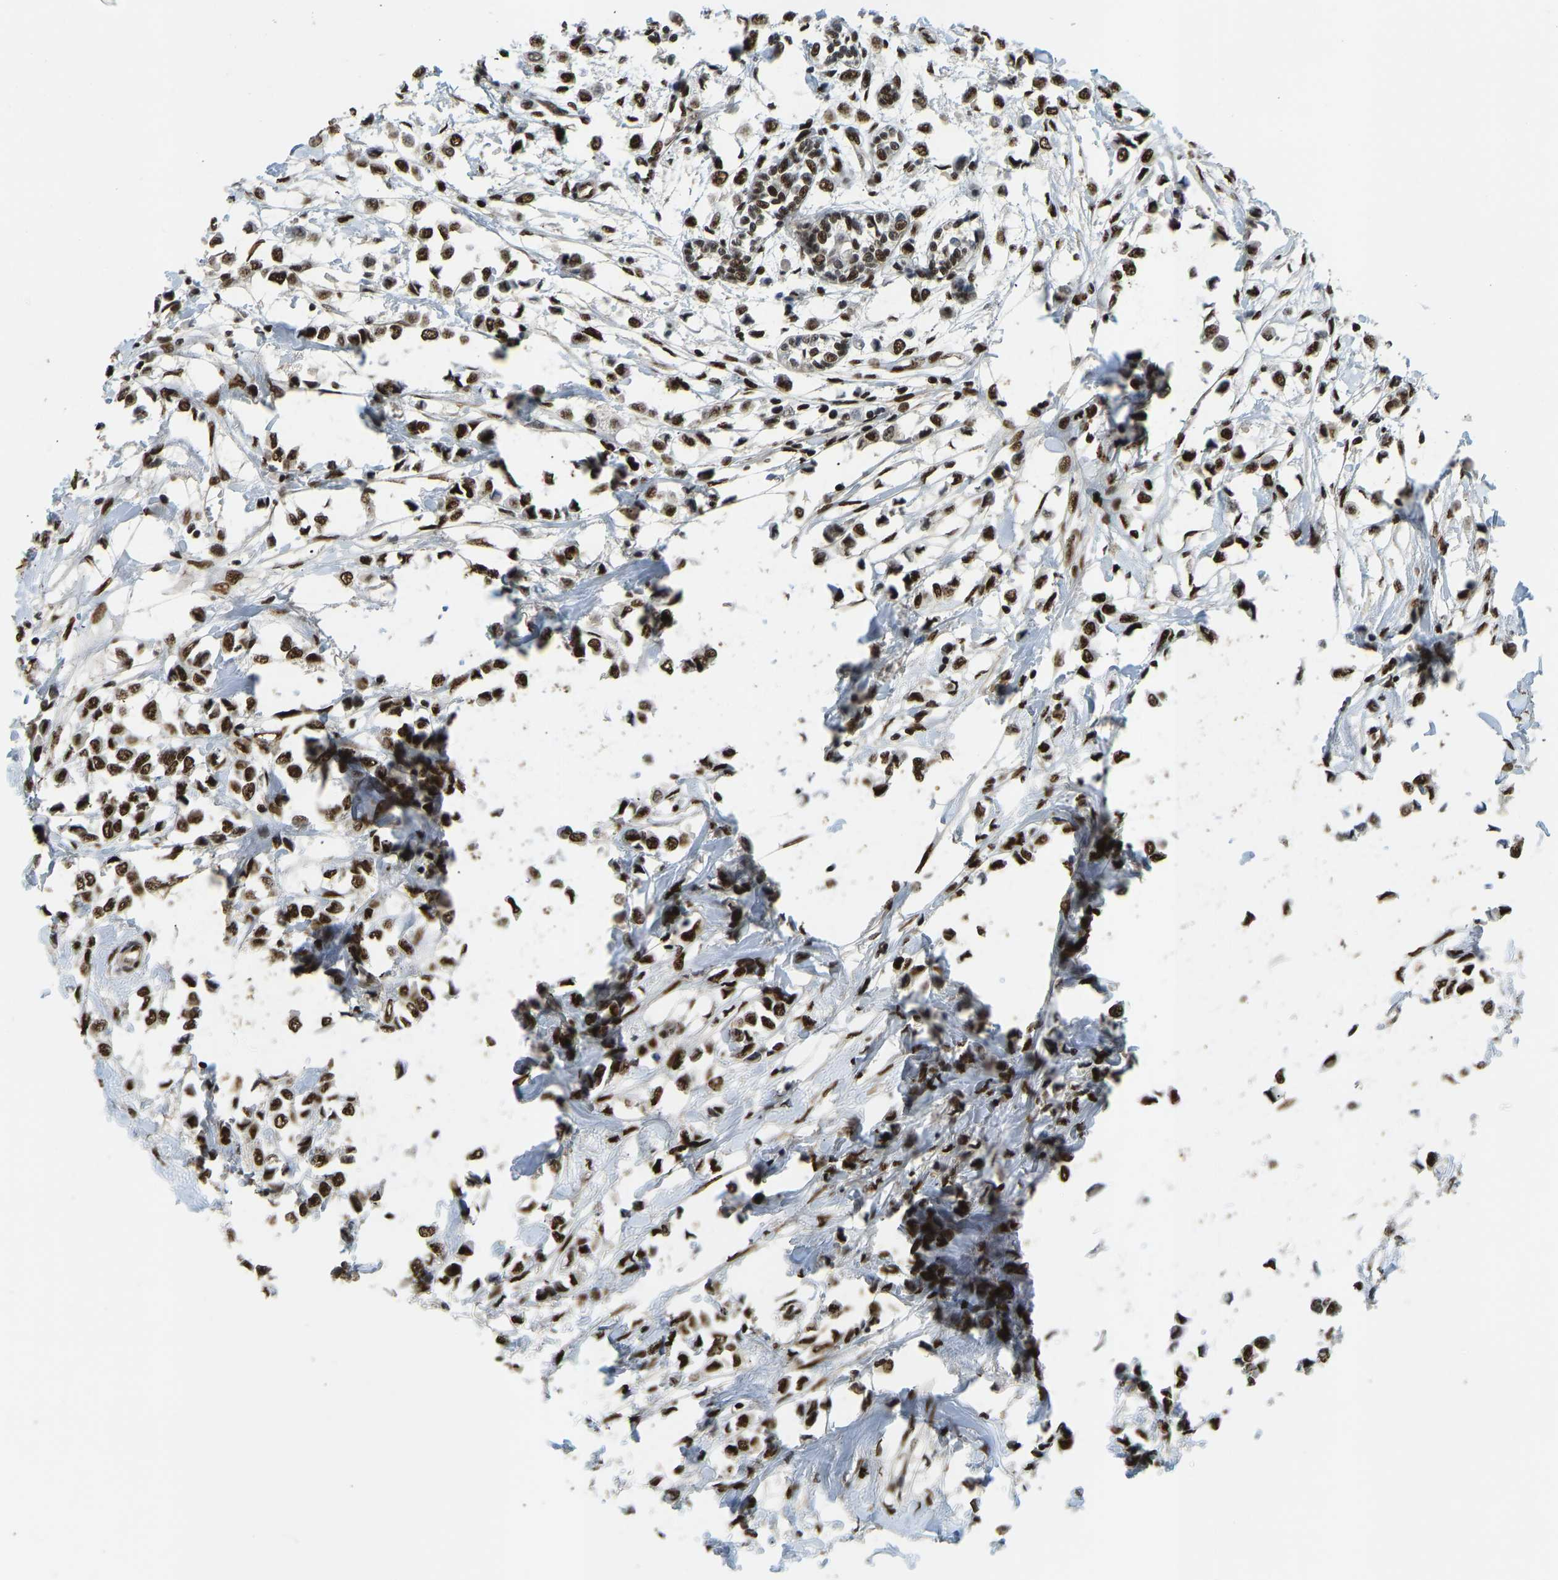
{"staining": {"intensity": "strong", "quantity": ">75%", "location": "nuclear"}, "tissue": "breast cancer", "cell_type": "Tumor cells", "image_type": "cancer", "snomed": [{"axis": "morphology", "description": "Lobular carcinoma"}, {"axis": "topography", "description": "Breast"}], "caption": "High-magnification brightfield microscopy of breast cancer stained with DAB (3,3'-diaminobenzidine) (brown) and counterstained with hematoxylin (blue). tumor cells exhibit strong nuclear expression is appreciated in about>75% of cells. Immunohistochemistry stains the protein in brown and the nuclei are stained blue.", "gene": "FOXK1", "patient": {"sex": "female", "age": 51}}